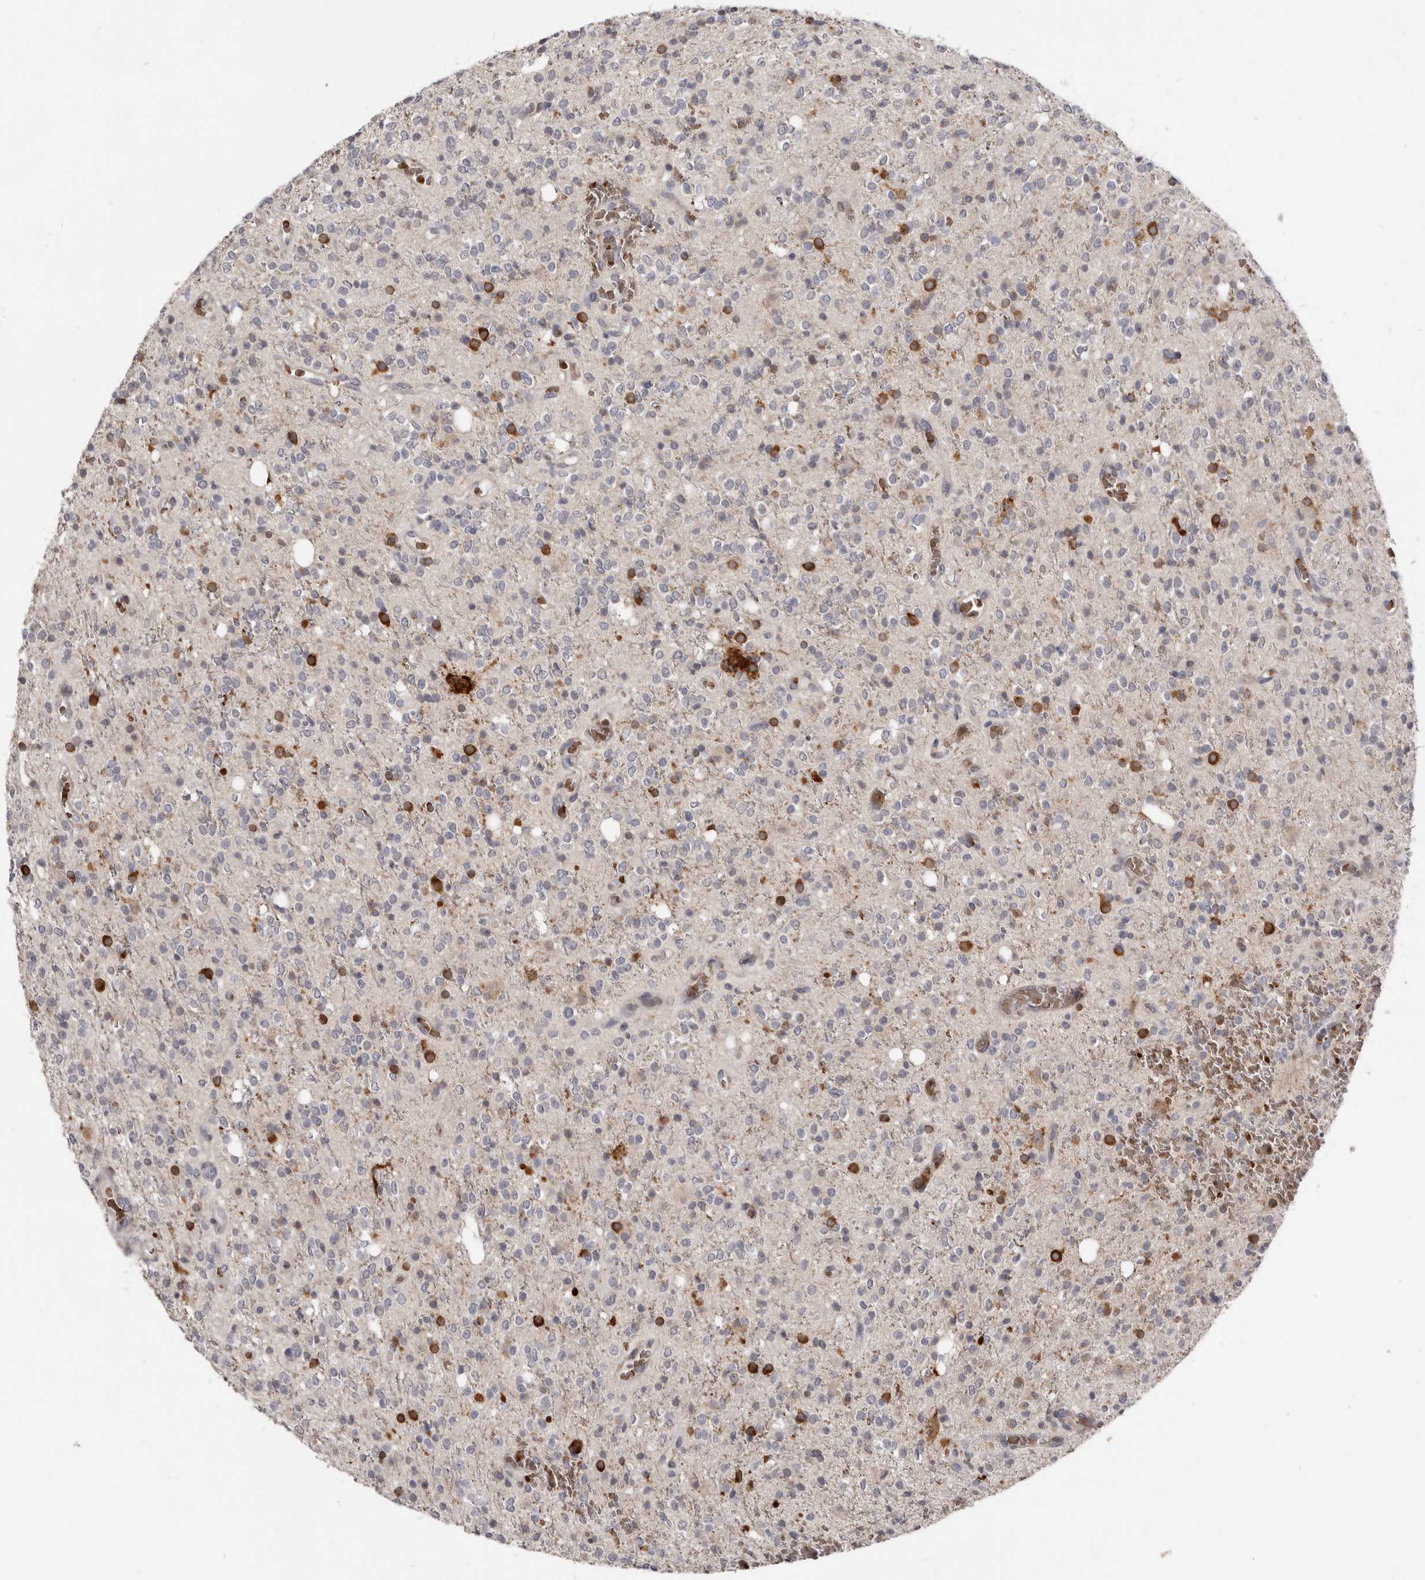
{"staining": {"intensity": "strong", "quantity": "<25%", "location": "cytoplasmic/membranous"}, "tissue": "glioma", "cell_type": "Tumor cells", "image_type": "cancer", "snomed": [{"axis": "morphology", "description": "Glioma, malignant, High grade"}, {"axis": "topography", "description": "Brain"}], "caption": "Protein analysis of glioma tissue exhibits strong cytoplasmic/membranous positivity in approximately <25% of tumor cells.", "gene": "NENF", "patient": {"sex": "male", "age": 34}}